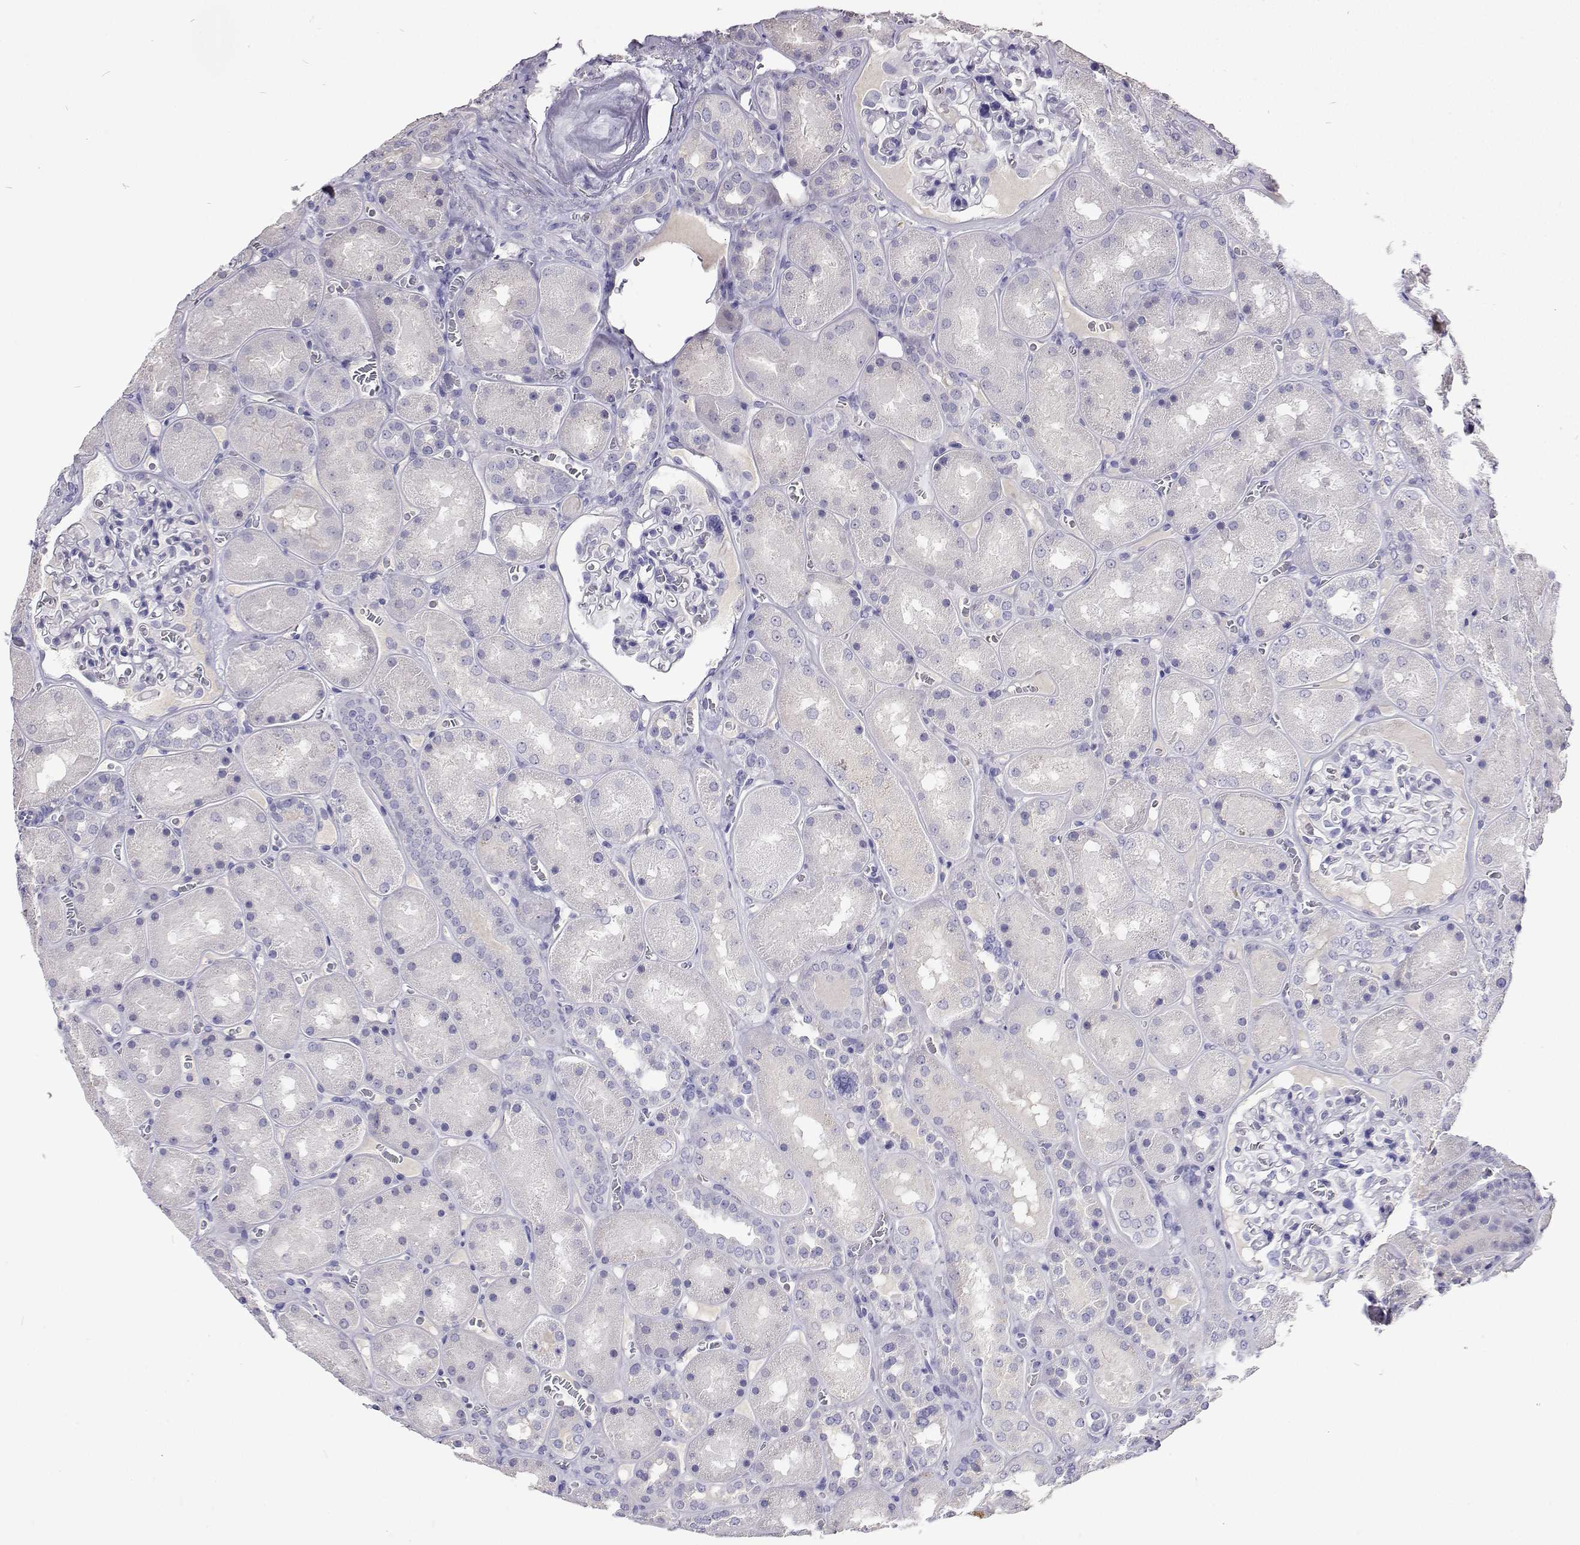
{"staining": {"intensity": "negative", "quantity": "none", "location": "none"}, "tissue": "kidney", "cell_type": "Cells in glomeruli", "image_type": "normal", "snomed": [{"axis": "morphology", "description": "Normal tissue, NOS"}, {"axis": "topography", "description": "Kidney"}], "caption": "An immunohistochemistry micrograph of benign kidney is shown. There is no staining in cells in glomeruli of kidney.", "gene": "CFAP44", "patient": {"sex": "male", "age": 73}}